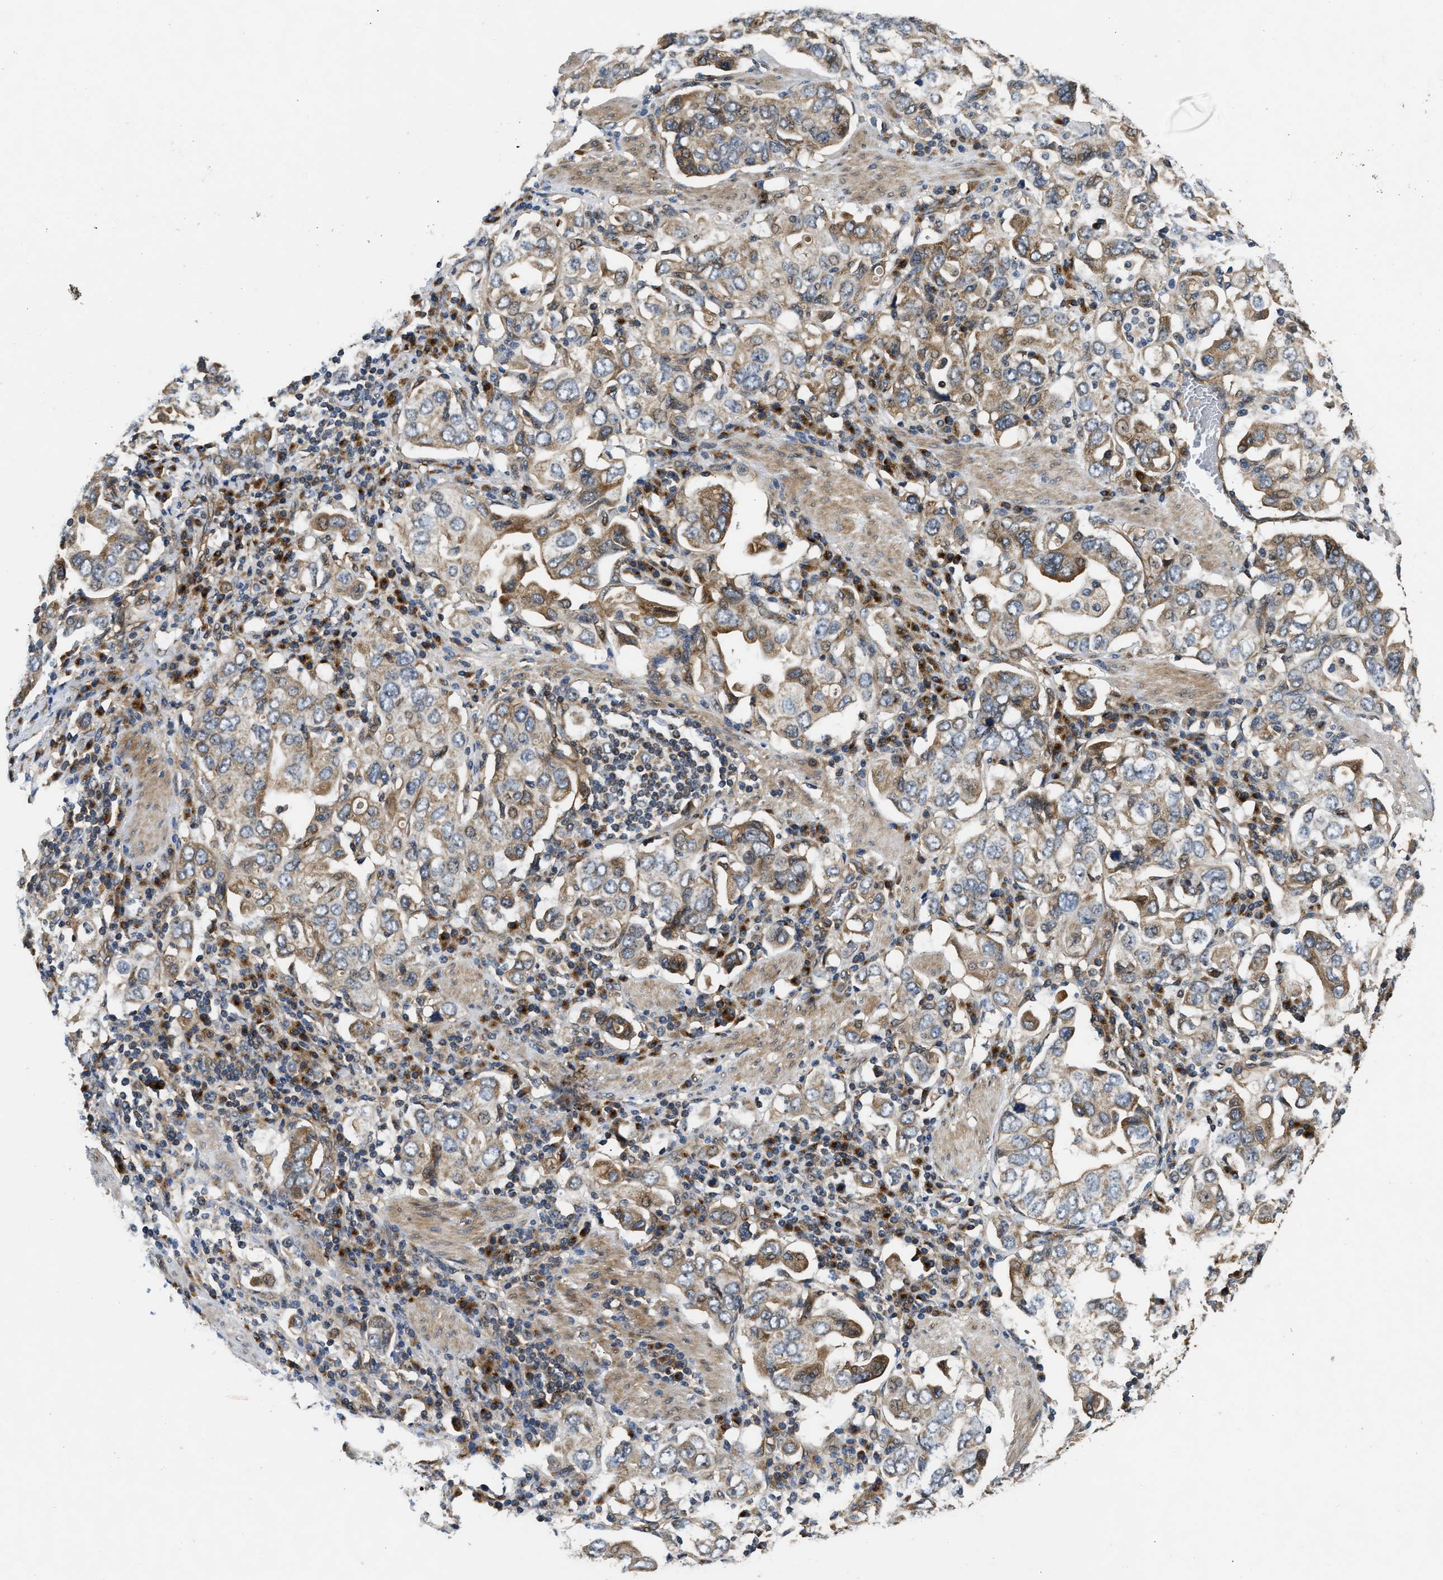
{"staining": {"intensity": "moderate", "quantity": "25%-75%", "location": "cytoplasmic/membranous"}, "tissue": "stomach cancer", "cell_type": "Tumor cells", "image_type": "cancer", "snomed": [{"axis": "morphology", "description": "Adenocarcinoma, NOS"}, {"axis": "topography", "description": "Stomach, upper"}], "caption": "Immunohistochemistry (DAB) staining of stomach cancer reveals moderate cytoplasmic/membranous protein staining in about 25%-75% of tumor cells.", "gene": "PNPLA8", "patient": {"sex": "male", "age": 62}}